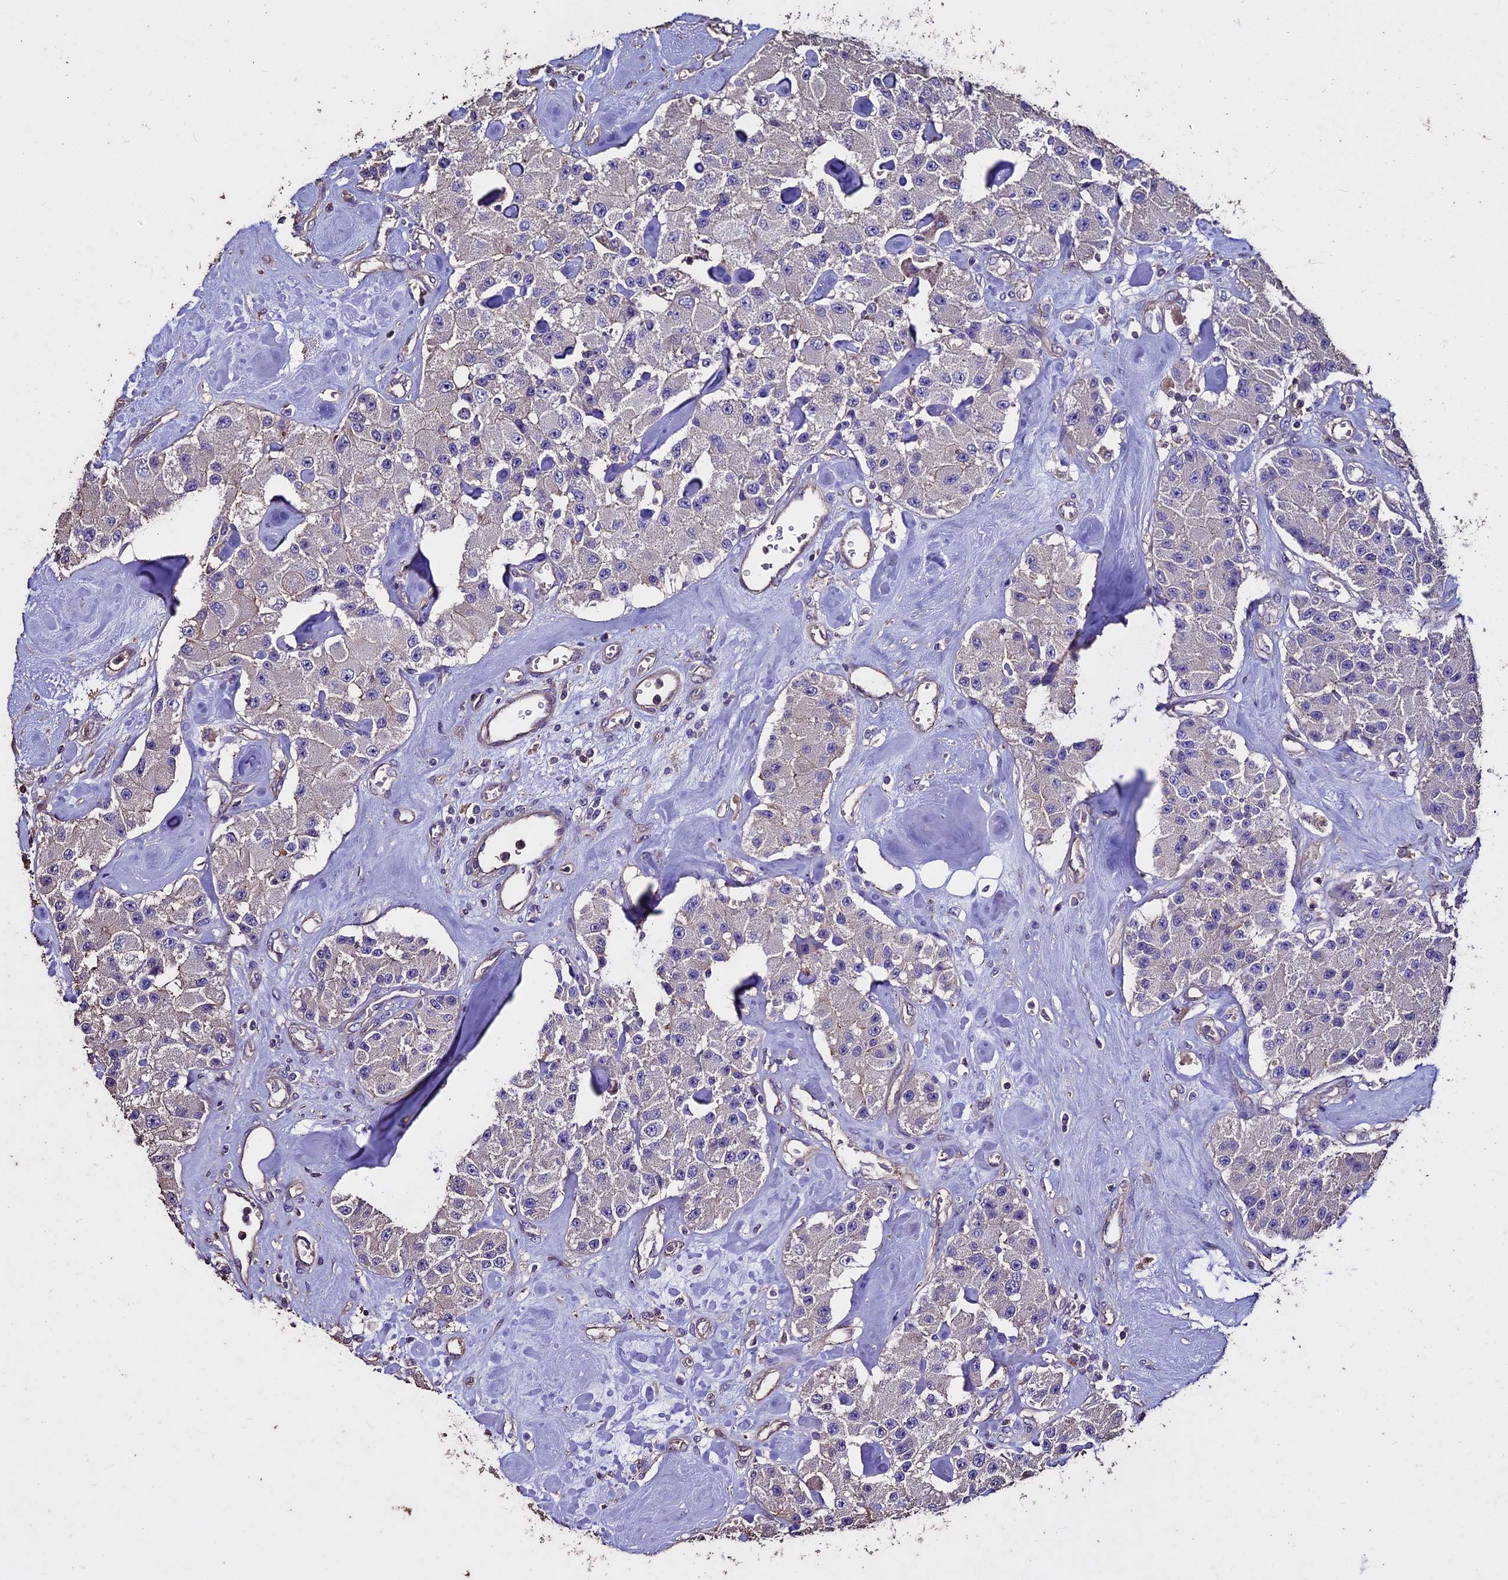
{"staining": {"intensity": "negative", "quantity": "none", "location": "none"}, "tissue": "carcinoid", "cell_type": "Tumor cells", "image_type": "cancer", "snomed": [{"axis": "morphology", "description": "Carcinoid, malignant, NOS"}, {"axis": "topography", "description": "Pancreas"}], "caption": "Carcinoid (malignant) was stained to show a protein in brown. There is no significant expression in tumor cells.", "gene": "USB1", "patient": {"sex": "male", "age": 41}}